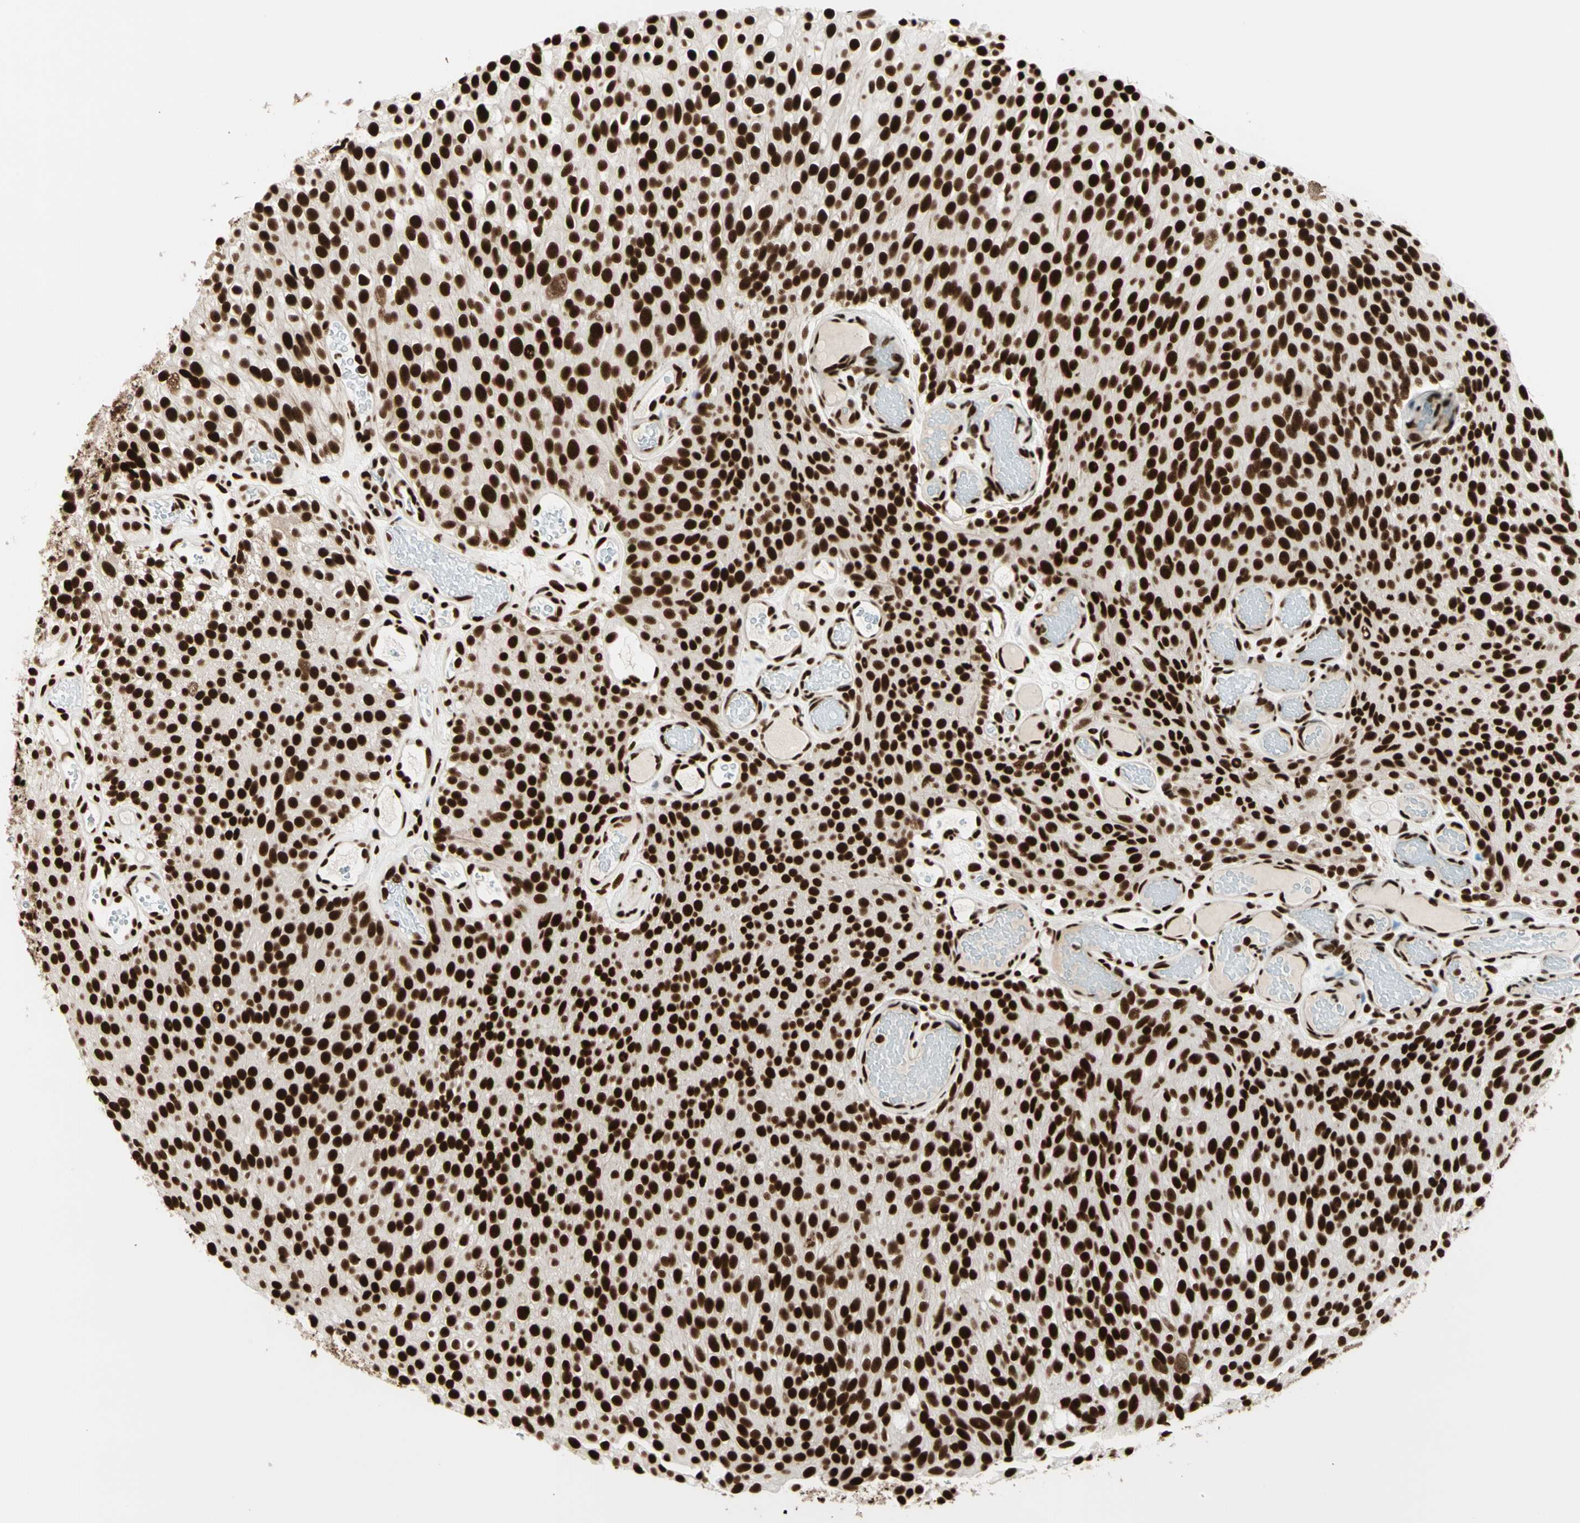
{"staining": {"intensity": "strong", "quantity": ">75%", "location": "nuclear"}, "tissue": "urothelial cancer", "cell_type": "Tumor cells", "image_type": "cancer", "snomed": [{"axis": "morphology", "description": "Urothelial carcinoma, Low grade"}, {"axis": "topography", "description": "Urinary bladder"}], "caption": "Immunohistochemical staining of human urothelial cancer exhibits high levels of strong nuclear positivity in about >75% of tumor cells.", "gene": "CCAR1", "patient": {"sex": "male", "age": 78}}